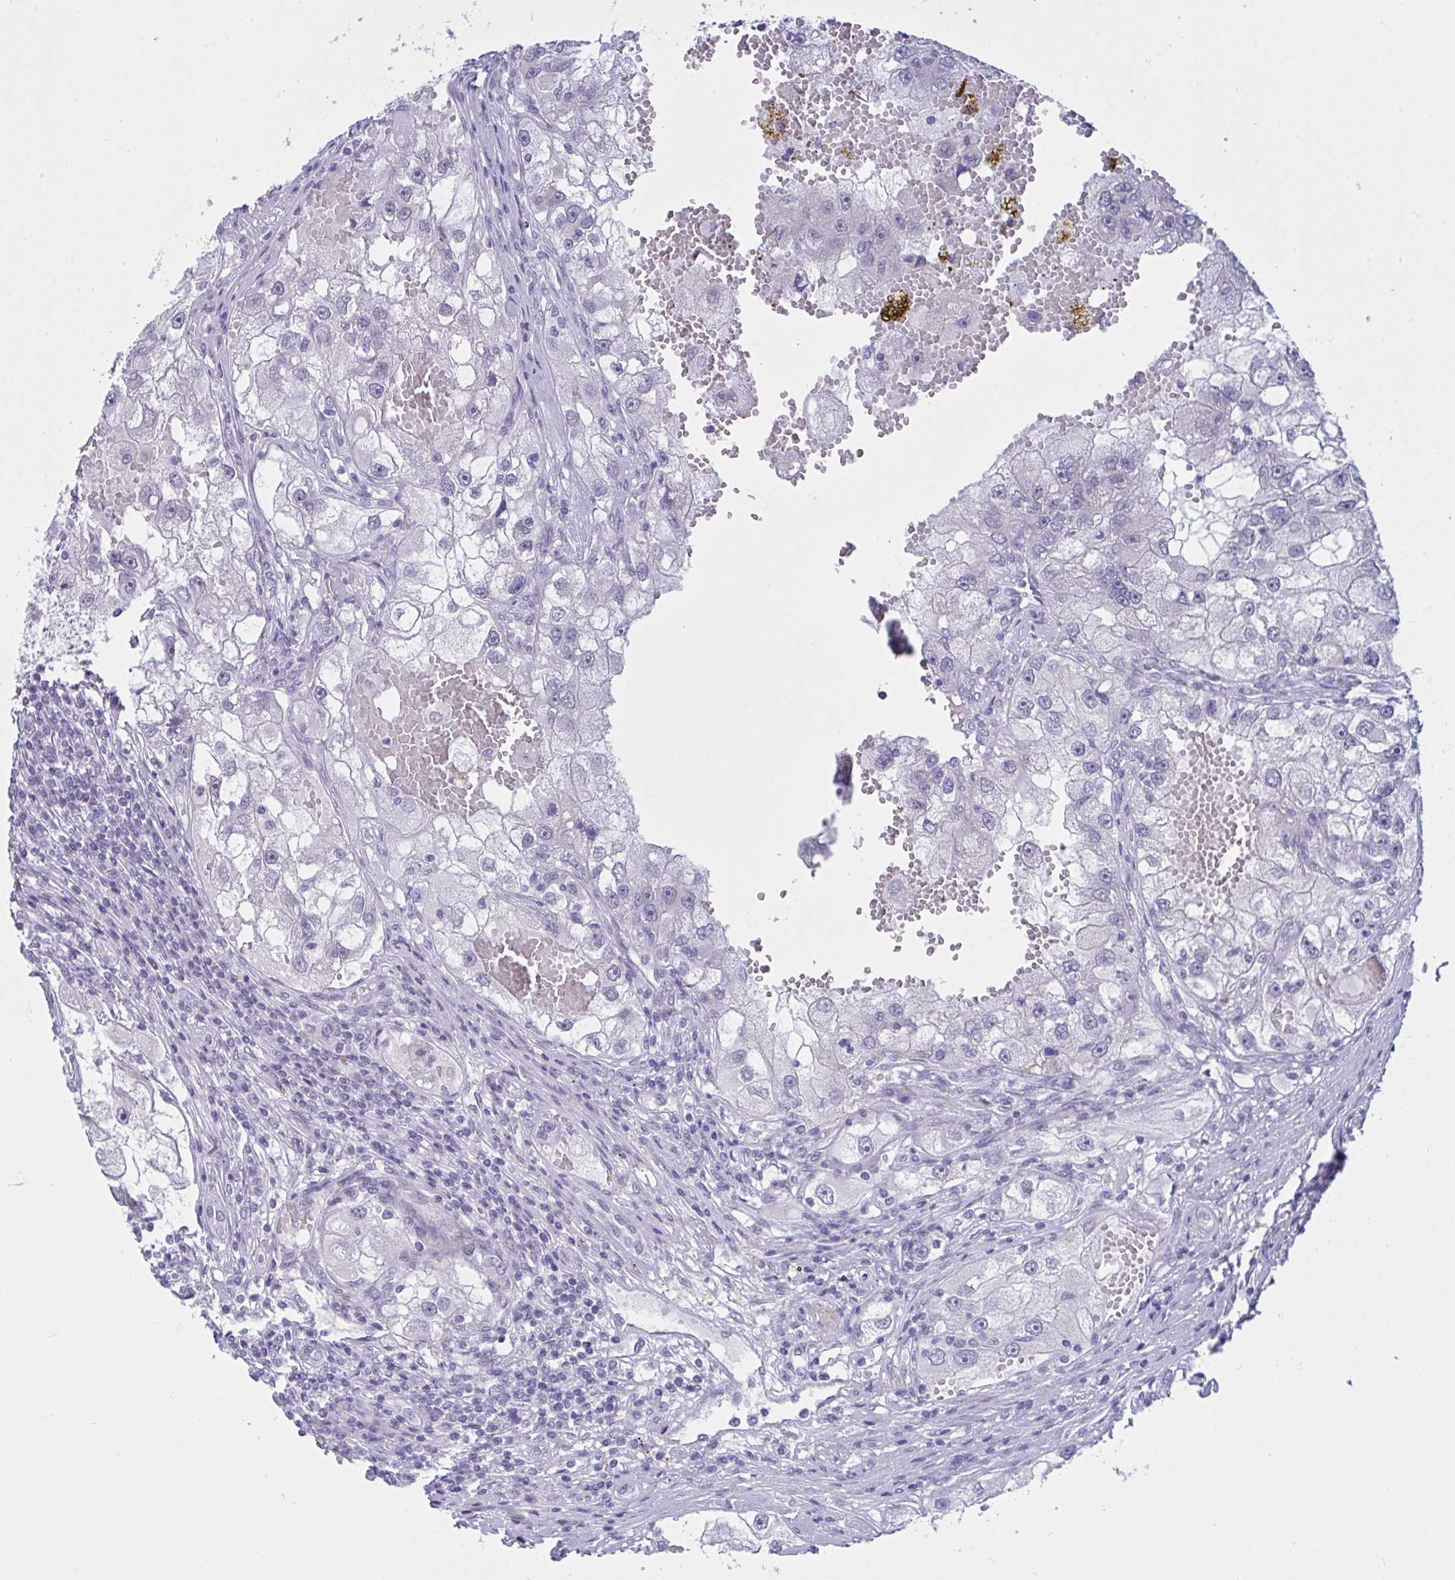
{"staining": {"intensity": "negative", "quantity": "none", "location": "none"}, "tissue": "renal cancer", "cell_type": "Tumor cells", "image_type": "cancer", "snomed": [{"axis": "morphology", "description": "Adenocarcinoma, NOS"}, {"axis": "topography", "description": "Kidney"}], "caption": "Immunohistochemistry (IHC) photomicrograph of renal cancer stained for a protein (brown), which reveals no expression in tumor cells.", "gene": "FBXL22", "patient": {"sex": "male", "age": 63}}